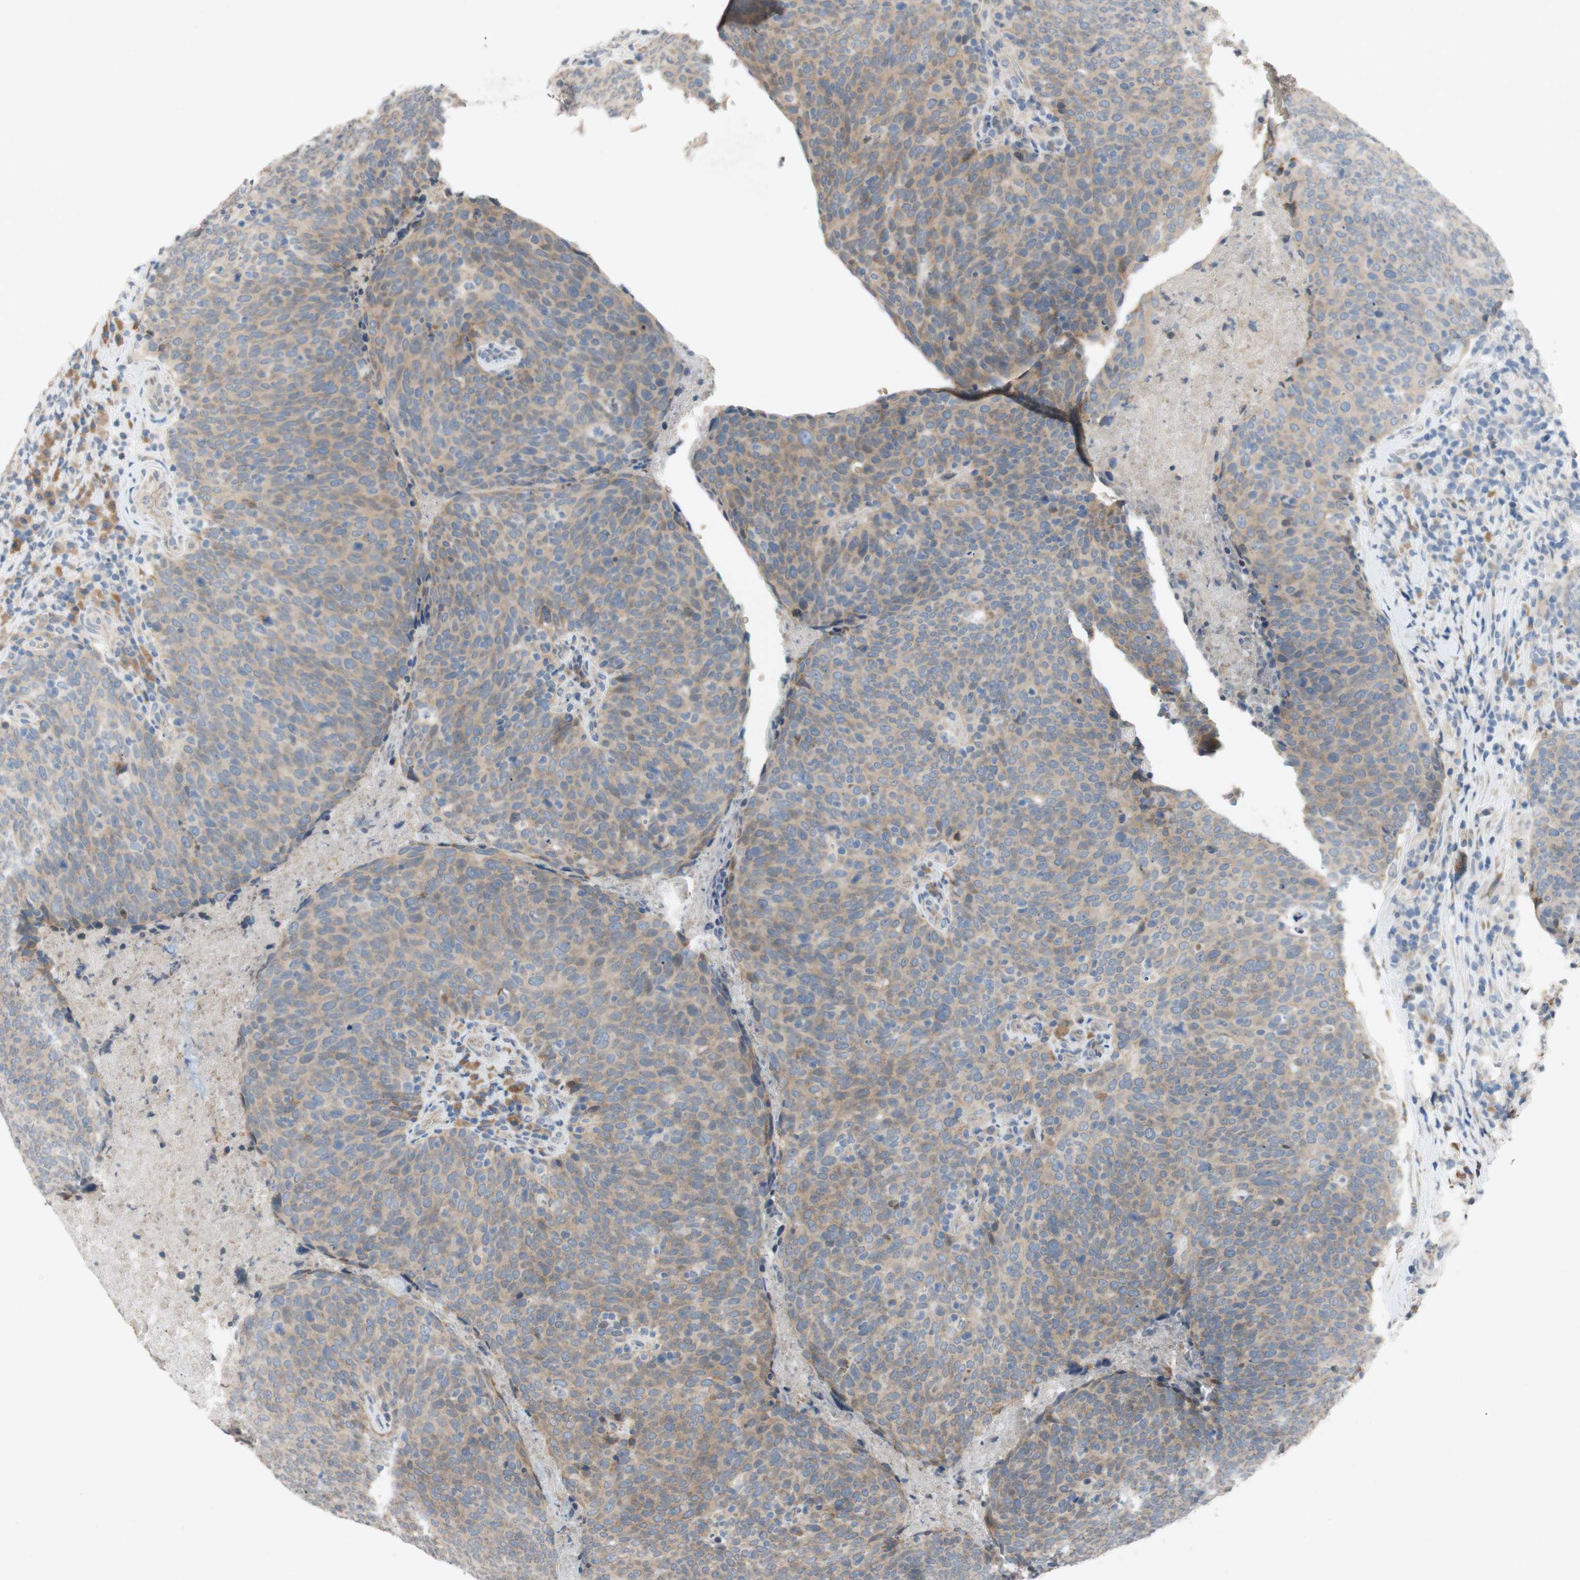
{"staining": {"intensity": "weak", "quantity": ">75%", "location": "cytoplasmic/membranous"}, "tissue": "head and neck cancer", "cell_type": "Tumor cells", "image_type": "cancer", "snomed": [{"axis": "morphology", "description": "Squamous cell carcinoma, NOS"}, {"axis": "morphology", "description": "Squamous cell carcinoma, metastatic, NOS"}, {"axis": "topography", "description": "Lymph node"}, {"axis": "topography", "description": "Head-Neck"}], "caption": "The histopathology image reveals staining of metastatic squamous cell carcinoma (head and neck), revealing weak cytoplasmic/membranous protein staining (brown color) within tumor cells.", "gene": "ADD2", "patient": {"sex": "male", "age": 62}}